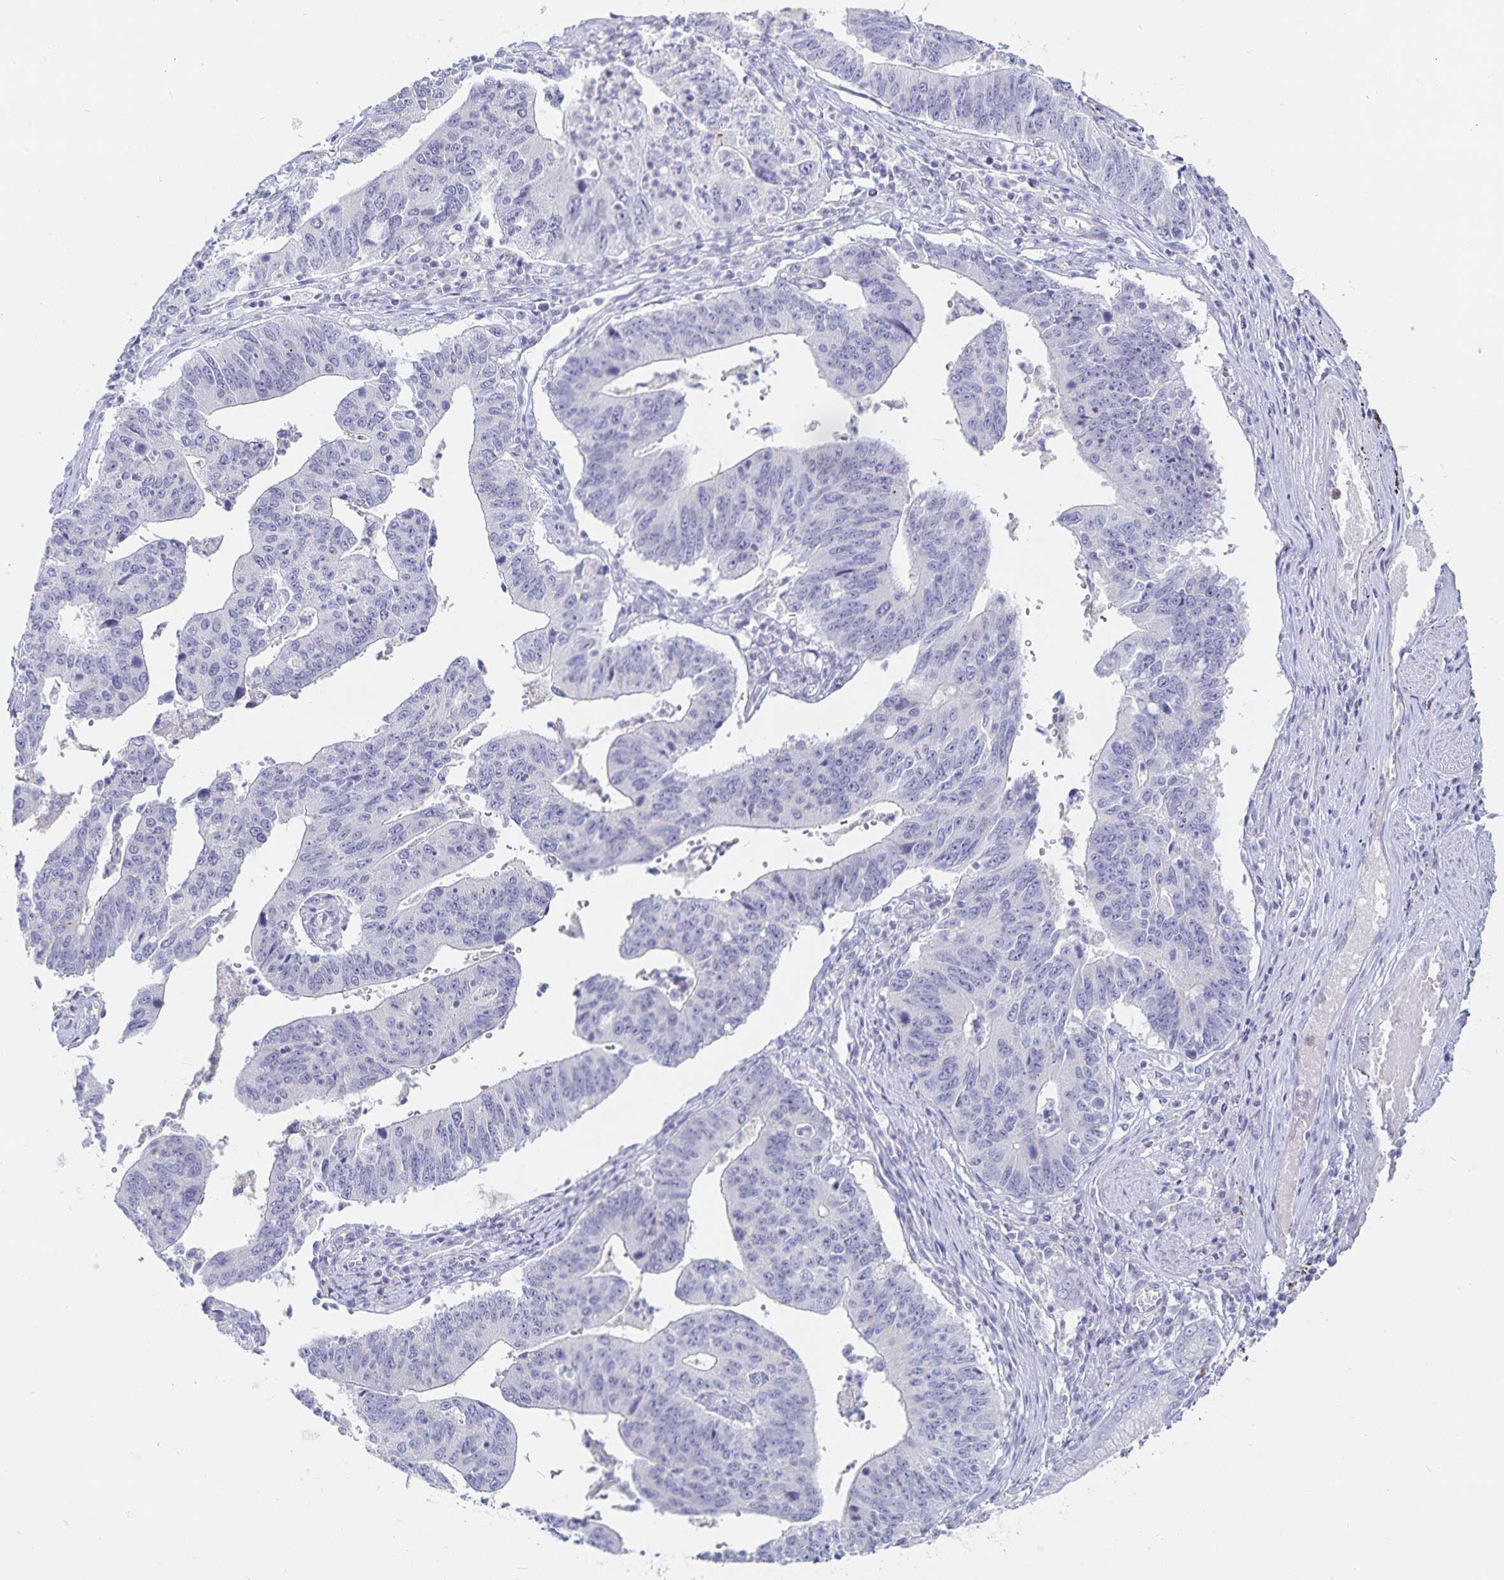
{"staining": {"intensity": "negative", "quantity": "none", "location": "none"}, "tissue": "stomach cancer", "cell_type": "Tumor cells", "image_type": "cancer", "snomed": [{"axis": "morphology", "description": "Adenocarcinoma, NOS"}, {"axis": "topography", "description": "Stomach"}], "caption": "High magnification brightfield microscopy of adenocarcinoma (stomach) stained with DAB (brown) and counterstained with hematoxylin (blue): tumor cells show no significant staining. Nuclei are stained in blue.", "gene": "SFTPA1", "patient": {"sex": "male", "age": 59}}